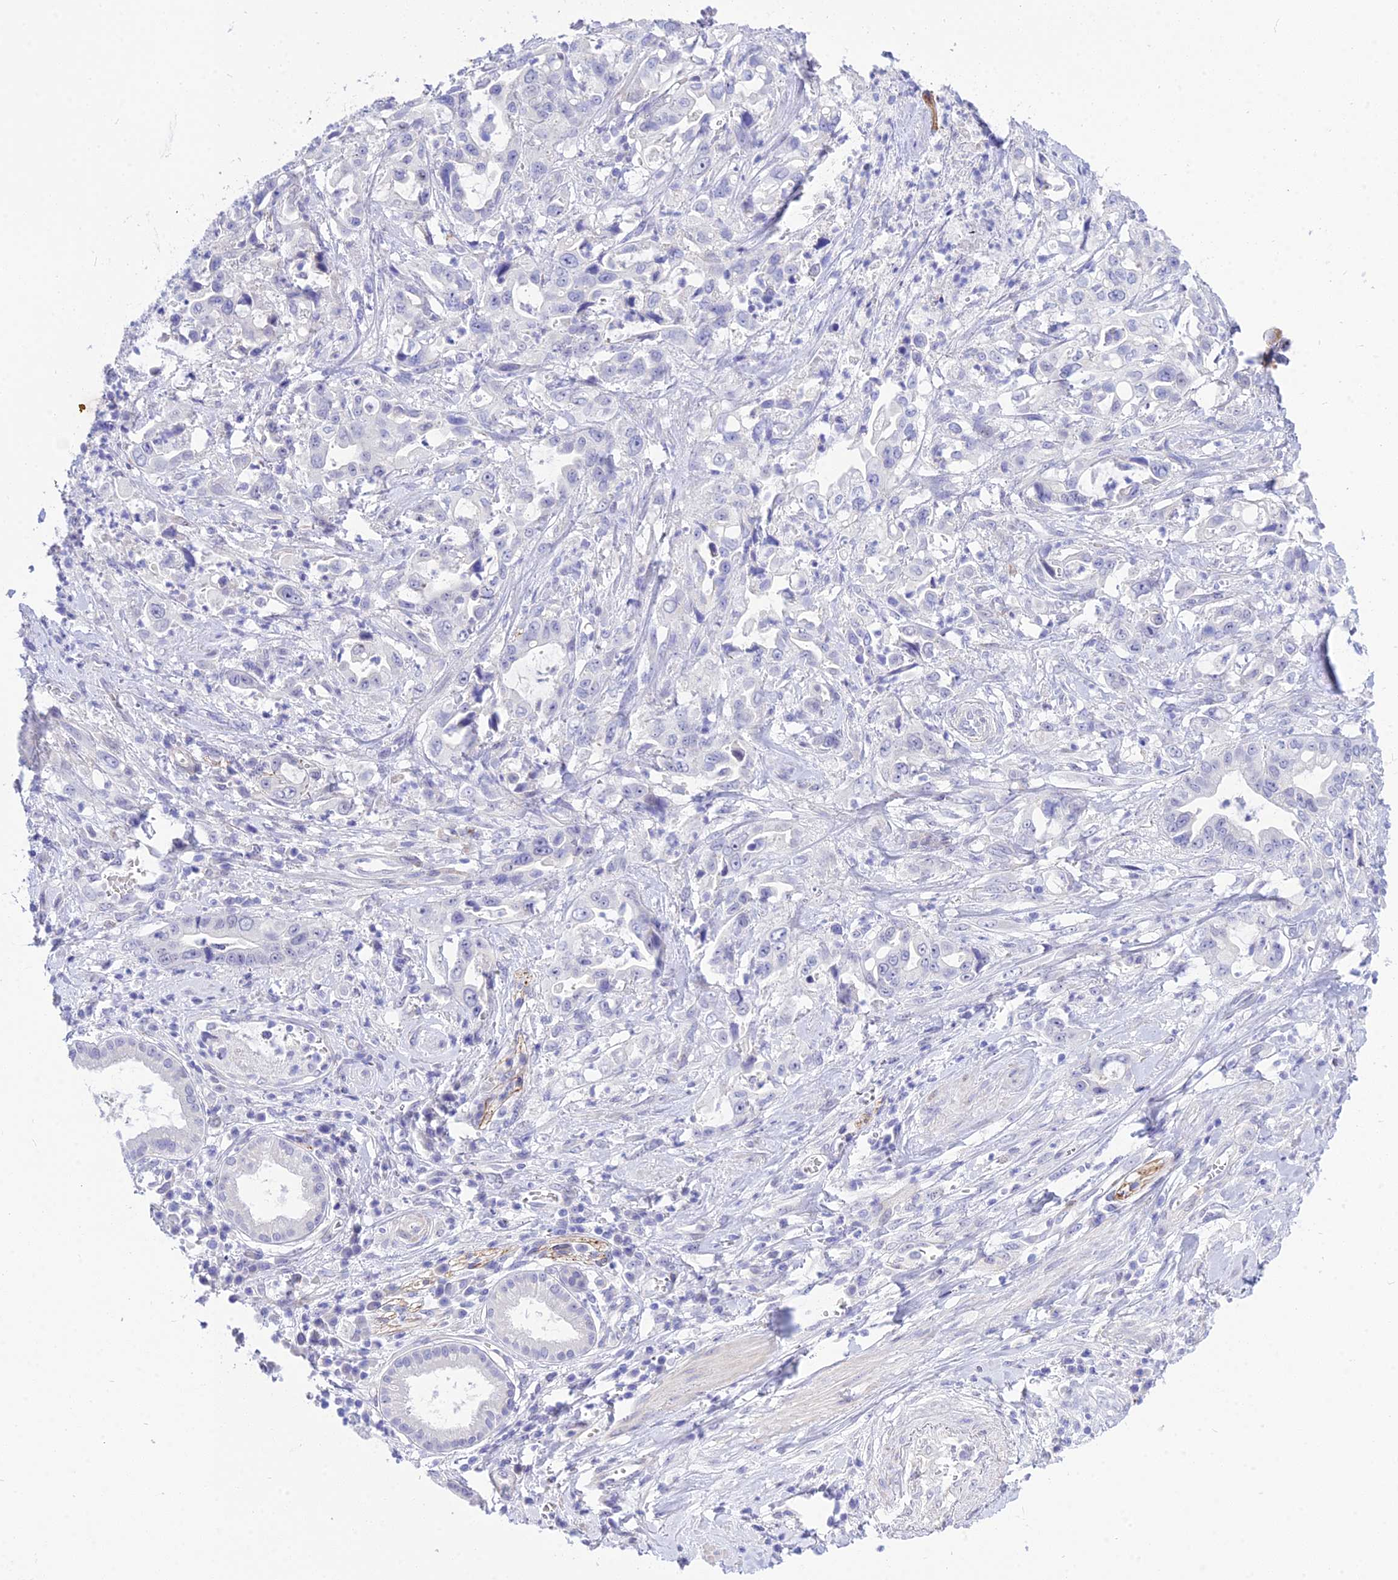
{"staining": {"intensity": "negative", "quantity": "none", "location": "none"}, "tissue": "pancreatic cancer", "cell_type": "Tumor cells", "image_type": "cancer", "snomed": [{"axis": "morphology", "description": "Adenocarcinoma, NOS"}, {"axis": "topography", "description": "Pancreas"}], "caption": "A high-resolution image shows immunohistochemistry staining of adenocarcinoma (pancreatic), which reveals no significant staining in tumor cells. (DAB (3,3'-diaminobenzidine) immunohistochemistry (IHC) visualized using brightfield microscopy, high magnification).", "gene": "DEFB107A", "patient": {"sex": "female", "age": 61}}